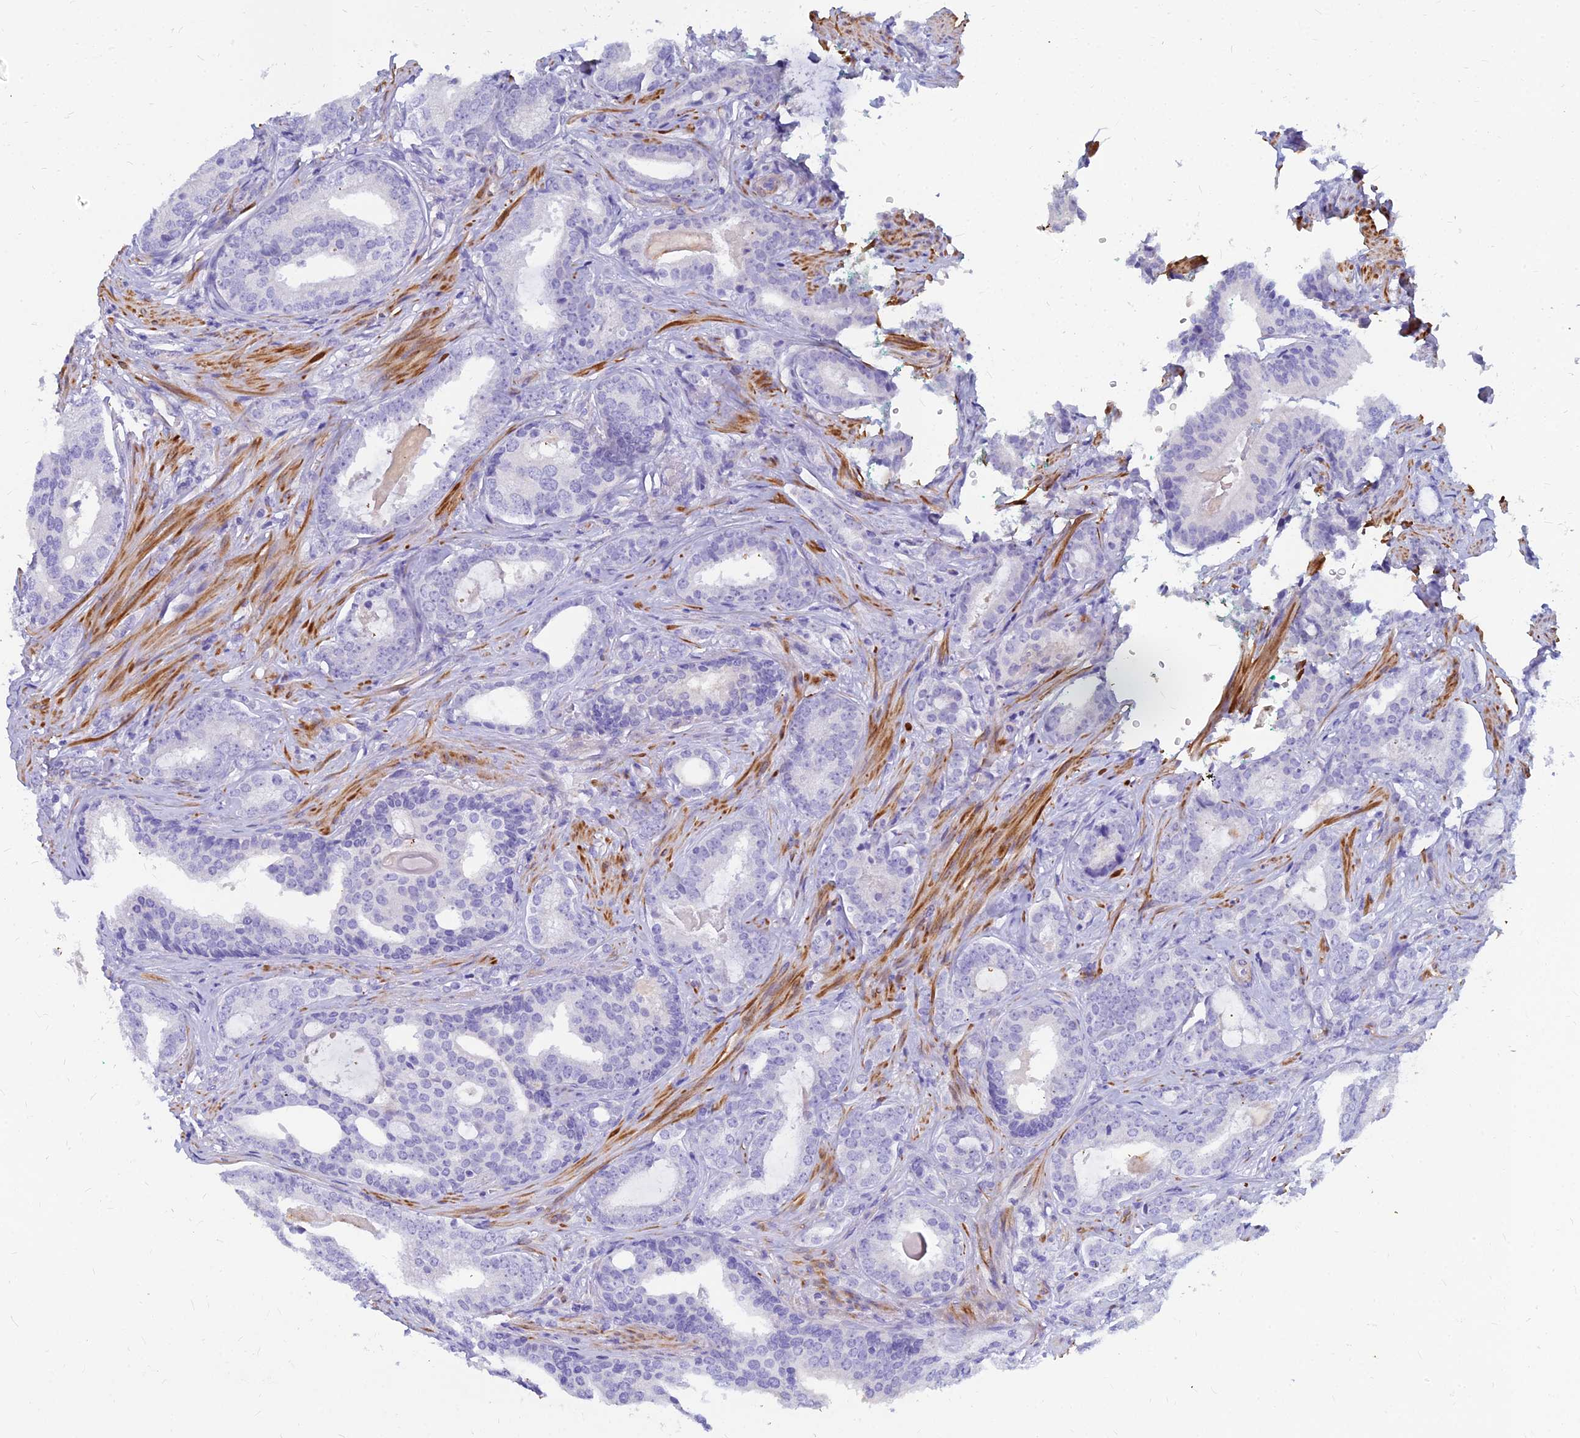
{"staining": {"intensity": "negative", "quantity": "none", "location": "none"}, "tissue": "prostate cancer", "cell_type": "Tumor cells", "image_type": "cancer", "snomed": [{"axis": "morphology", "description": "Adenocarcinoma, High grade"}, {"axis": "topography", "description": "Prostate"}], "caption": "Immunohistochemical staining of adenocarcinoma (high-grade) (prostate) shows no significant expression in tumor cells. The staining was performed using DAB (3,3'-diaminobenzidine) to visualize the protein expression in brown, while the nuclei were stained in blue with hematoxylin (Magnification: 20x).", "gene": "ZNF552", "patient": {"sex": "male", "age": 63}}